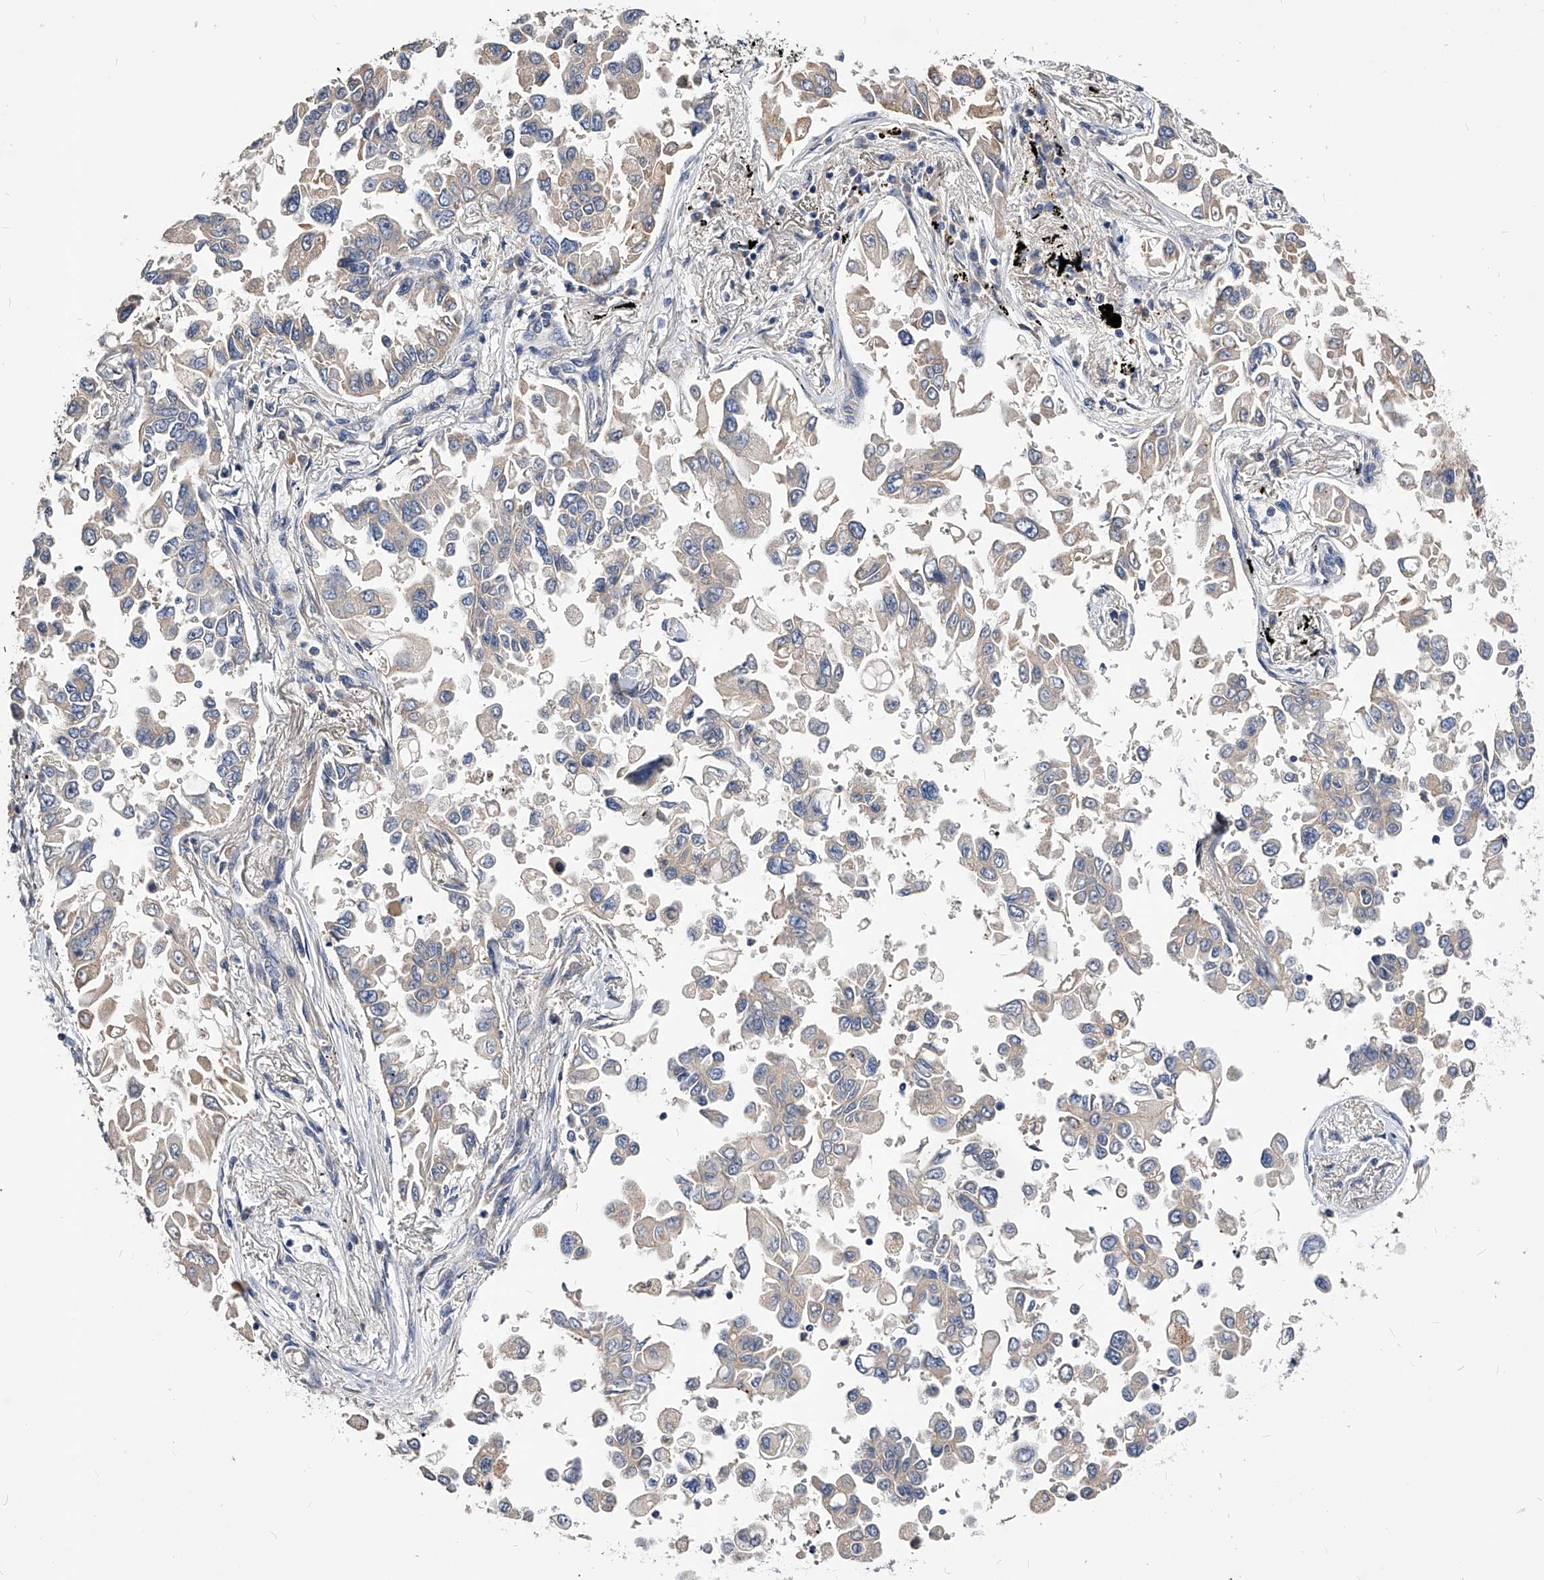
{"staining": {"intensity": "negative", "quantity": "none", "location": "none"}, "tissue": "lung cancer", "cell_type": "Tumor cells", "image_type": "cancer", "snomed": [{"axis": "morphology", "description": "Adenocarcinoma, NOS"}, {"axis": "topography", "description": "Lung"}], "caption": "IHC of lung cancer (adenocarcinoma) exhibits no expression in tumor cells.", "gene": "ARL4C", "patient": {"sex": "female", "age": 67}}